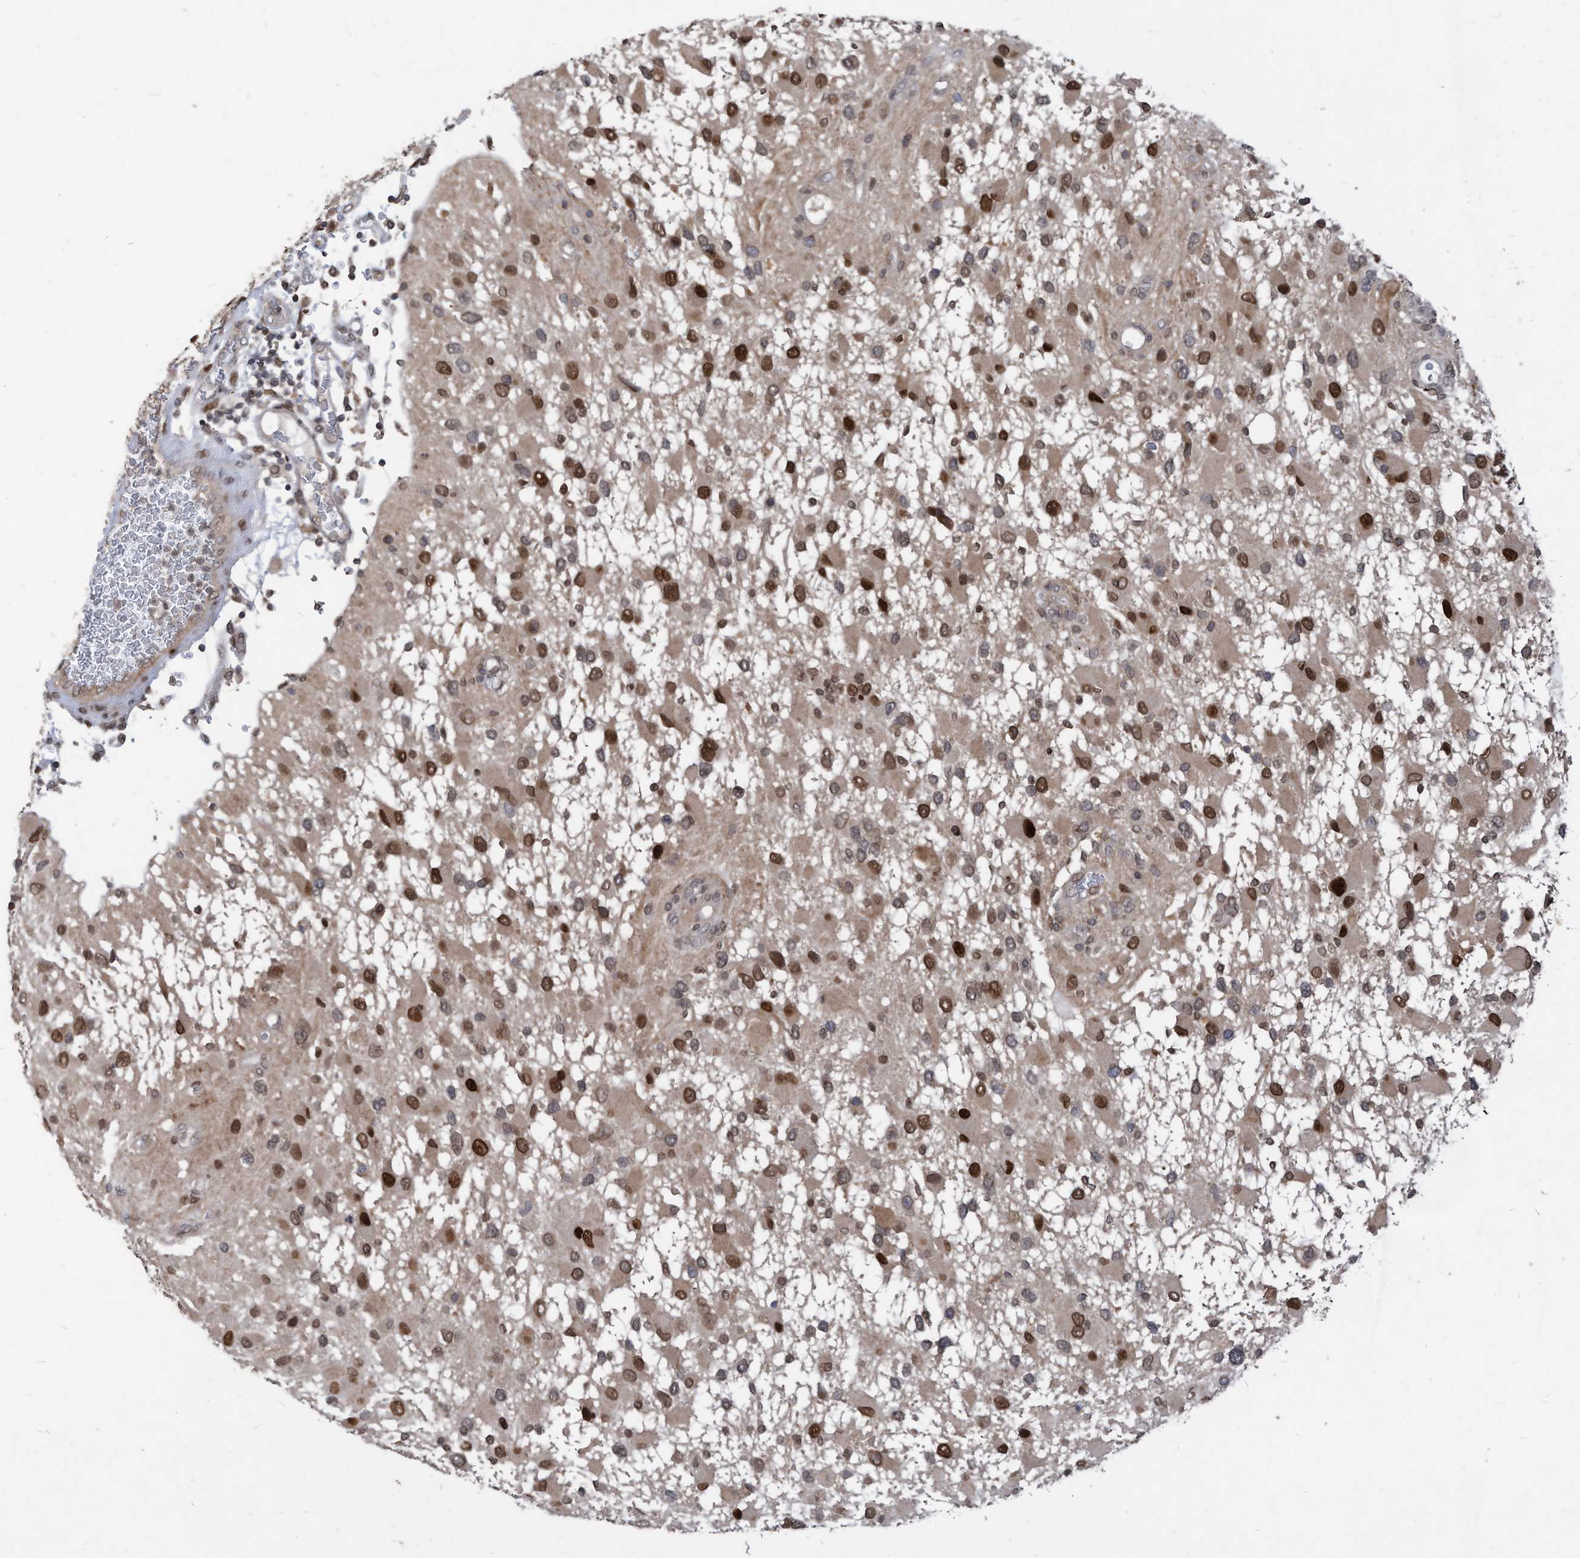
{"staining": {"intensity": "strong", "quantity": ">75%", "location": "nuclear"}, "tissue": "glioma", "cell_type": "Tumor cells", "image_type": "cancer", "snomed": [{"axis": "morphology", "description": "Glioma, malignant, High grade"}, {"axis": "topography", "description": "Brain"}], "caption": "IHC micrograph of neoplastic tissue: human glioma stained using immunohistochemistry demonstrates high levels of strong protein expression localized specifically in the nuclear of tumor cells, appearing as a nuclear brown color.", "gene": "KPNB1", "patient": {"sex": "male", "age": 53}}